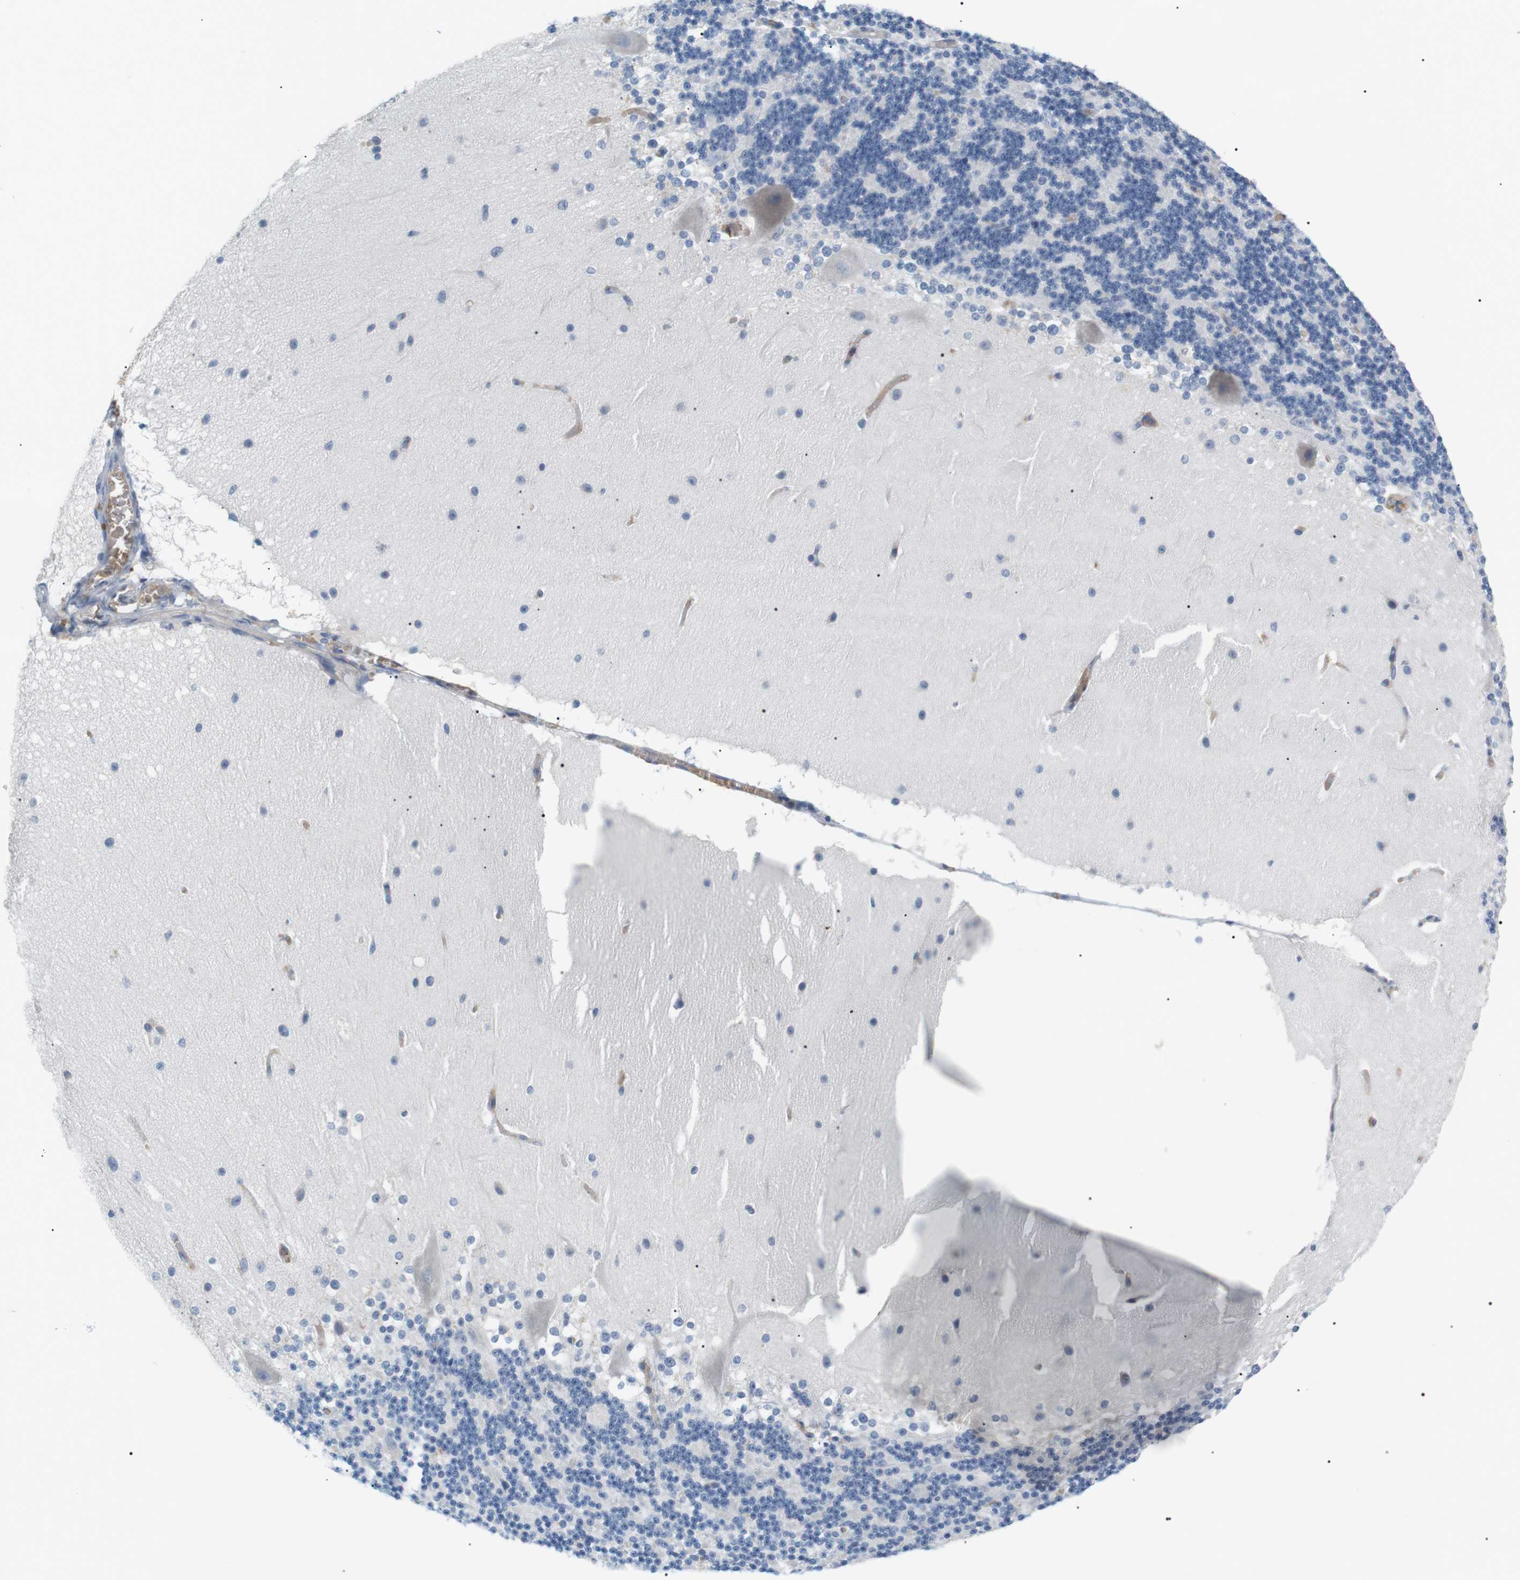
{"staining": {"intensity": "negative", "quantity": "none", "location": "none"}, "tissue": "cerebellum", "cell_type": "Cells in granular layer", "image_type": "normal", "snomed": [{"axis": "morphology", "description": "Normal tissue, NOS"}, {"axis": "topography", "description": "Cerebellum"}], "caption": "An immunohistochemistry image of normal cerebellum is shown. There is no staining in cells in granular layer of cerebellum.", "gene": "ADCY10", "patient": {"sex": "female", "age": 19}}